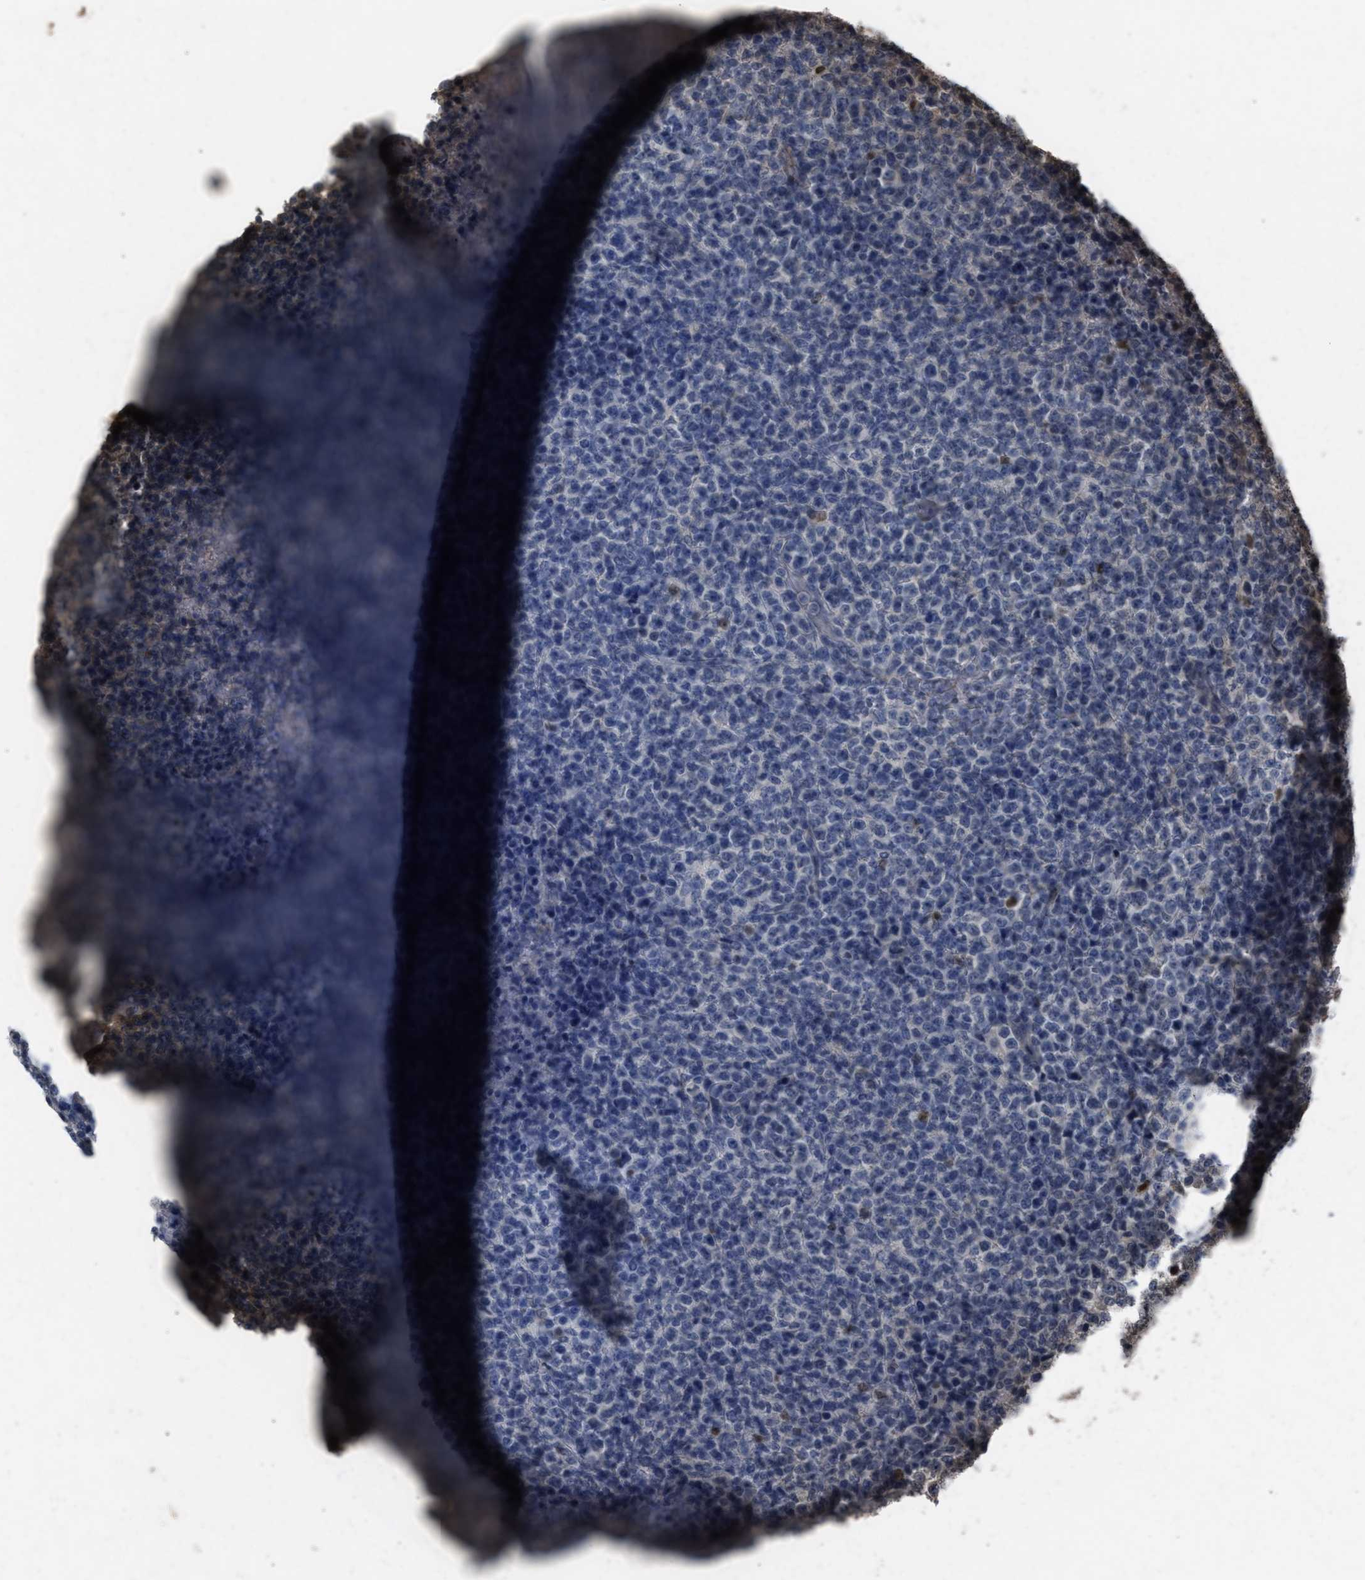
{"staining": {"intensity": "negative", "quantity": "none", "location": "none"}, "tissue": "lymphoma", "cell_type": "Tumor cells", "image_type": "cancer", "snomed": [{"axis": "morphology", "description": "Malignant lymphoma, non-Hodgkin's type, High grade"}, {"axis": "topography", "description": "Lymph node"}], "caption": "High power microscopy micrograph of an immunohistochemistry (IHC) micrograph of lymphoma, revealing no significant positivity in tumor cells.", "gene": "ARHGDIA", "patient": {"sex": "male", "age": 13}}